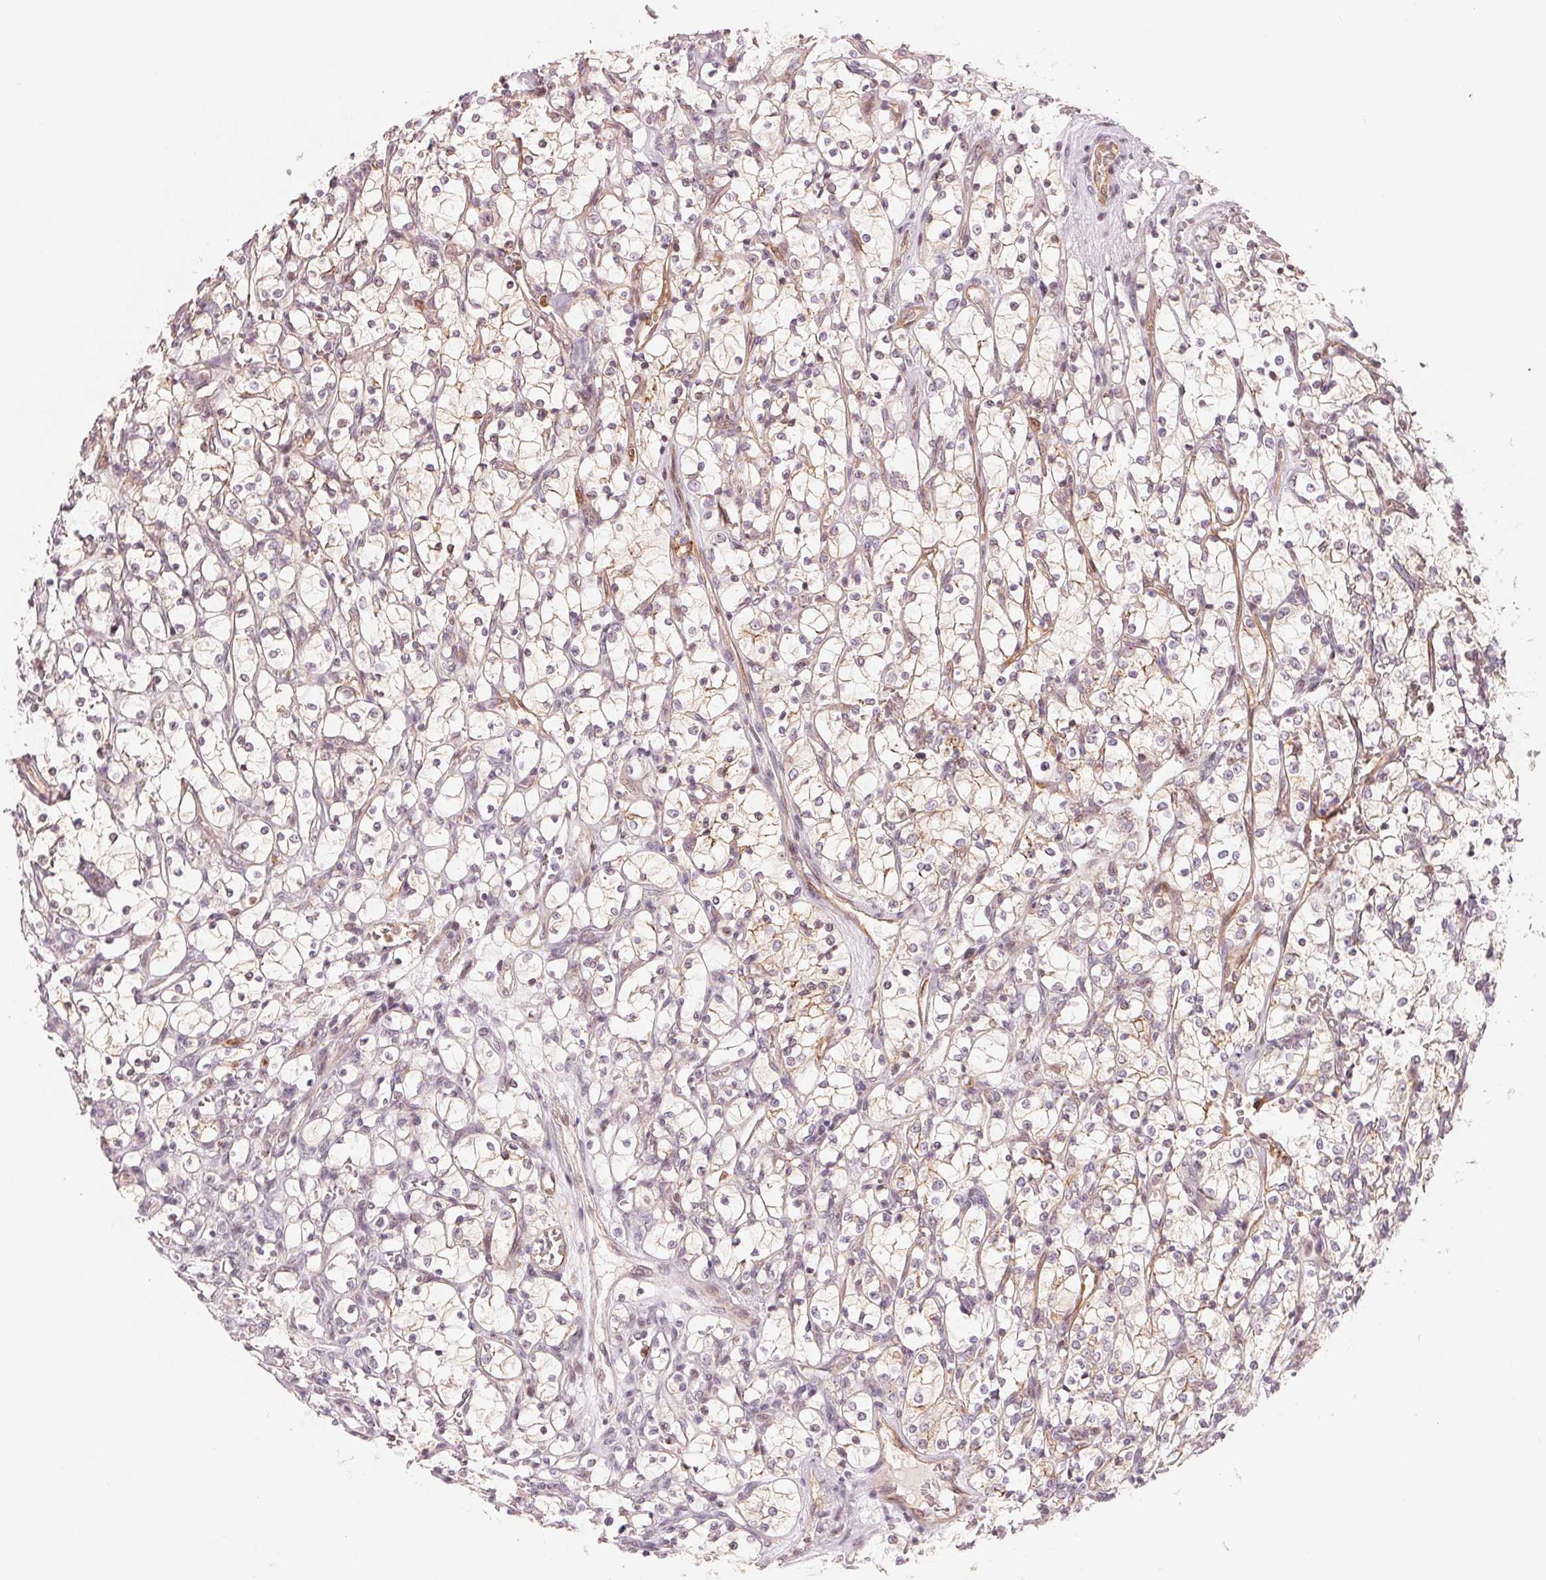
{"staining": {"intensity": "weak", "quantity": "<25%", "location": "cytoplasmic/membranous"}, "tissue": "renal cancer", "cell_type": "Tumor cells", "image_type": "cancer", "snomed": [{"axis": "morphology", "description": "Adenocarcinoma, NOS"}, {"axis": "topography", "description": "Kidney"}], "caption": "The micrograph exhibits no significant positivity in tumor cells of adenocarcinoma (renal). (DAB immunohistochemistry with hematoxylin counter stain).", "gene": "SLC17A4", "patient": {"sex": "female", "age": 69}}